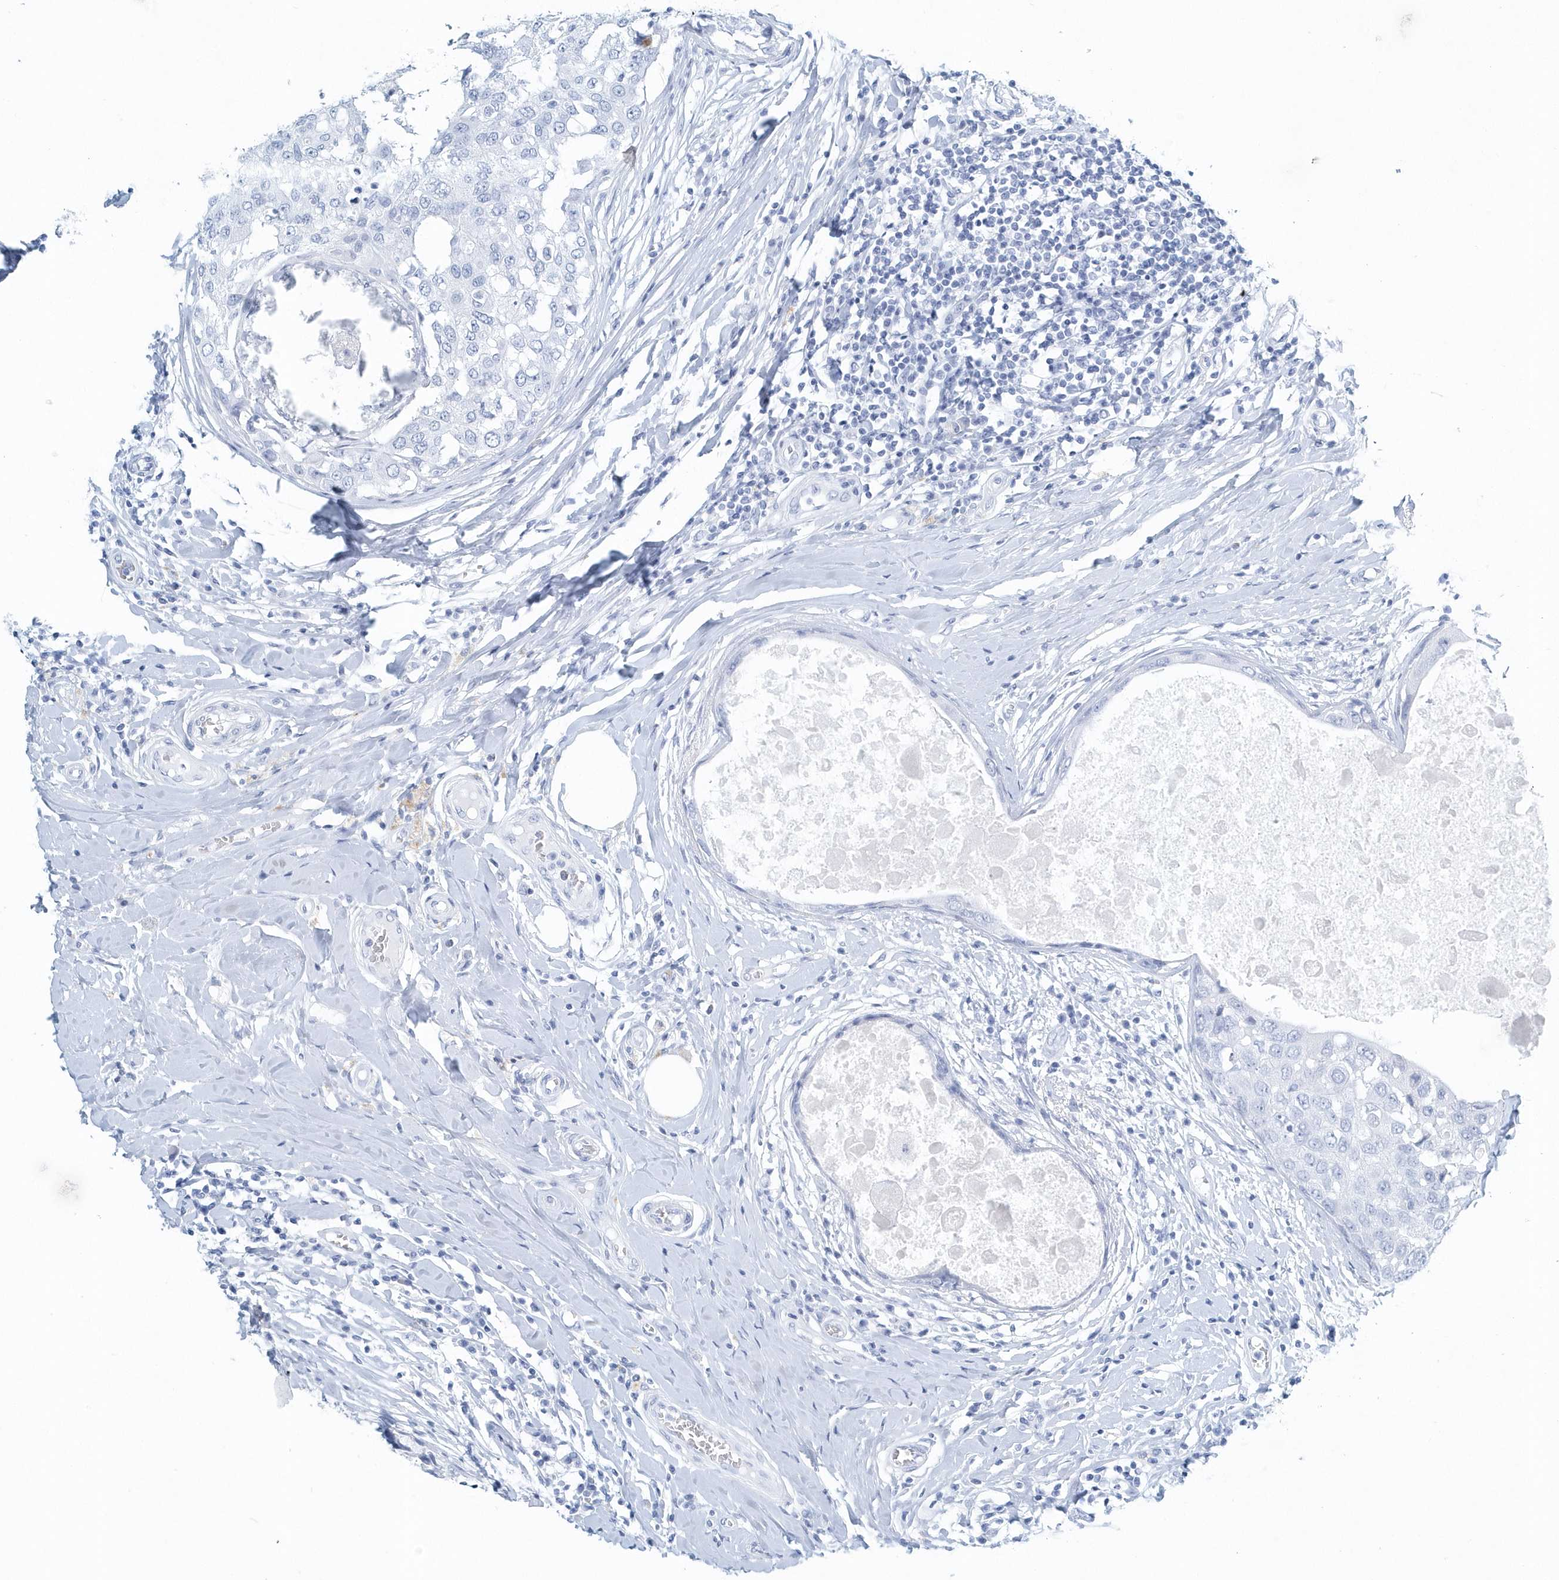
{"staining": {"intensity": "negative", "quantity": "none", "location": "none"}, "tissue": "breast cancer", "cell_type": "Tumor cells", "image_type": "cancer", "snomed": [{"axis": "morphology", "description": "Duct carcinoma"}, {"axis": "topography", "description": "Breast"}], "caption": "DAB immunohistochemical staining of breast invasive ductal carcinoma displays no significant staining in tumor cells.", "gene": "PTPRO", "patient": {"sex": "female", "age": 27}}